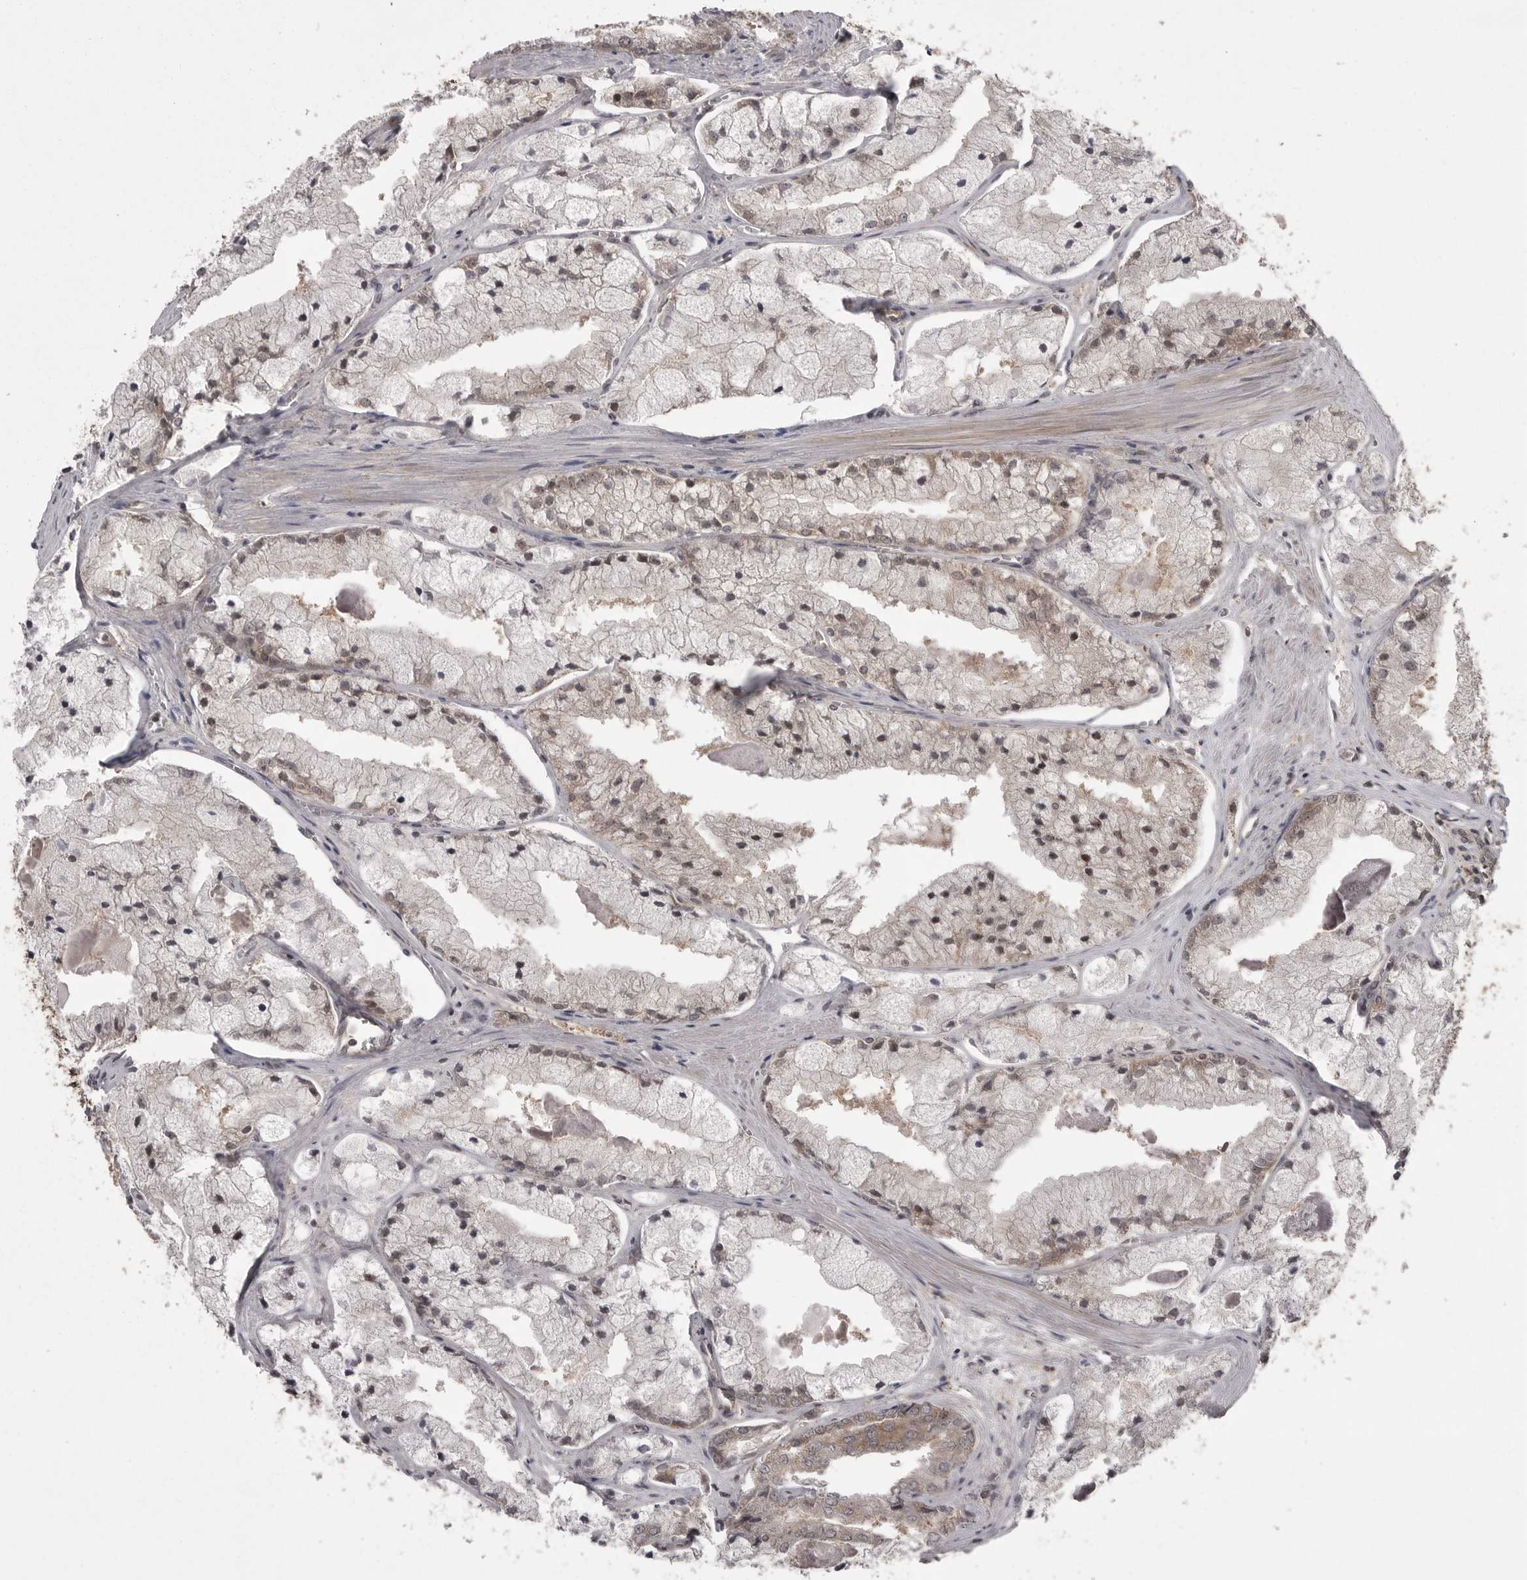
{"staining": {"intensity": "weak", "quantity": "<25%", "location": "cytoplasmic/membranous"}, "tissue": "prostate cancer", "cell_type": "Tumor cells", "image_type": "cancer", "snomed": [{"axis": "morphology", "description": "Adenocarcinoma, High grade"}, {"axis": "topography", "description": "Prostate"}], "caption": "The micrograph shows no significant expression in tumor cells of high-grade adenocarcinoma (prostate).", "gene": "STK24", "patient": {"sex": "male", "age": 50}}